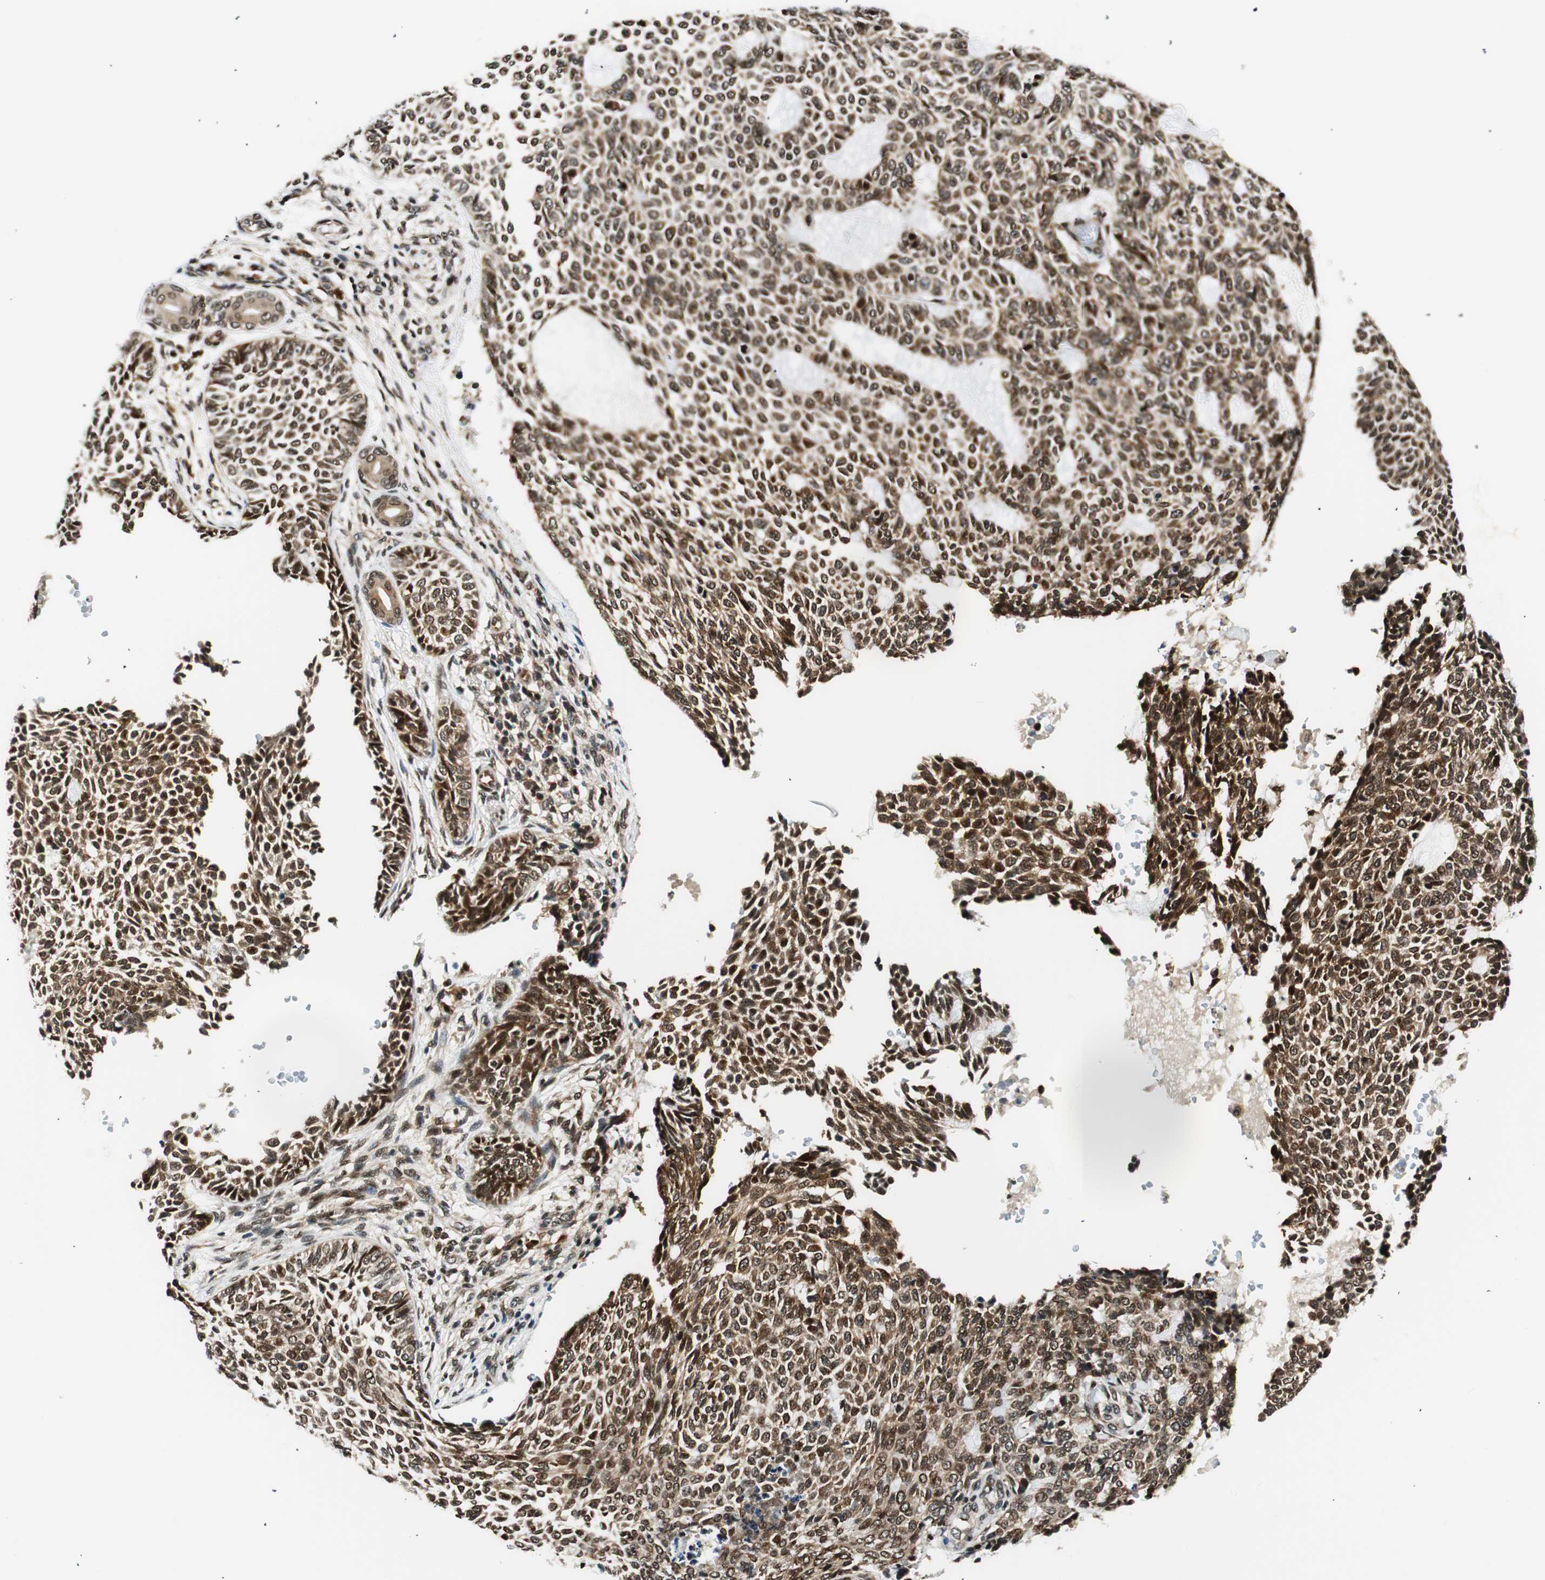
{"staining": {"intensity": "moderate", "quantity": ">75%", "location": "cytoplasmic/membranous,nuclear"}, "tissue": "skin cancer", "cell_type": "Tumor cells", "image_type": "cancer", "snomed": [{"axis": "morphology", "description": "Basal cell carcinoma"}, {"axis": "topography", "description": "Skin"}], "caption": "About >75% of tumor cells in human skin basal cell carcinoma demonstrate moderate cytoplasmic/membranous and nuclear protein staining as visualized by brown immunohistochemical staining.", "gene": "RING1", "patient": {"sex": "male", "age": 87}}